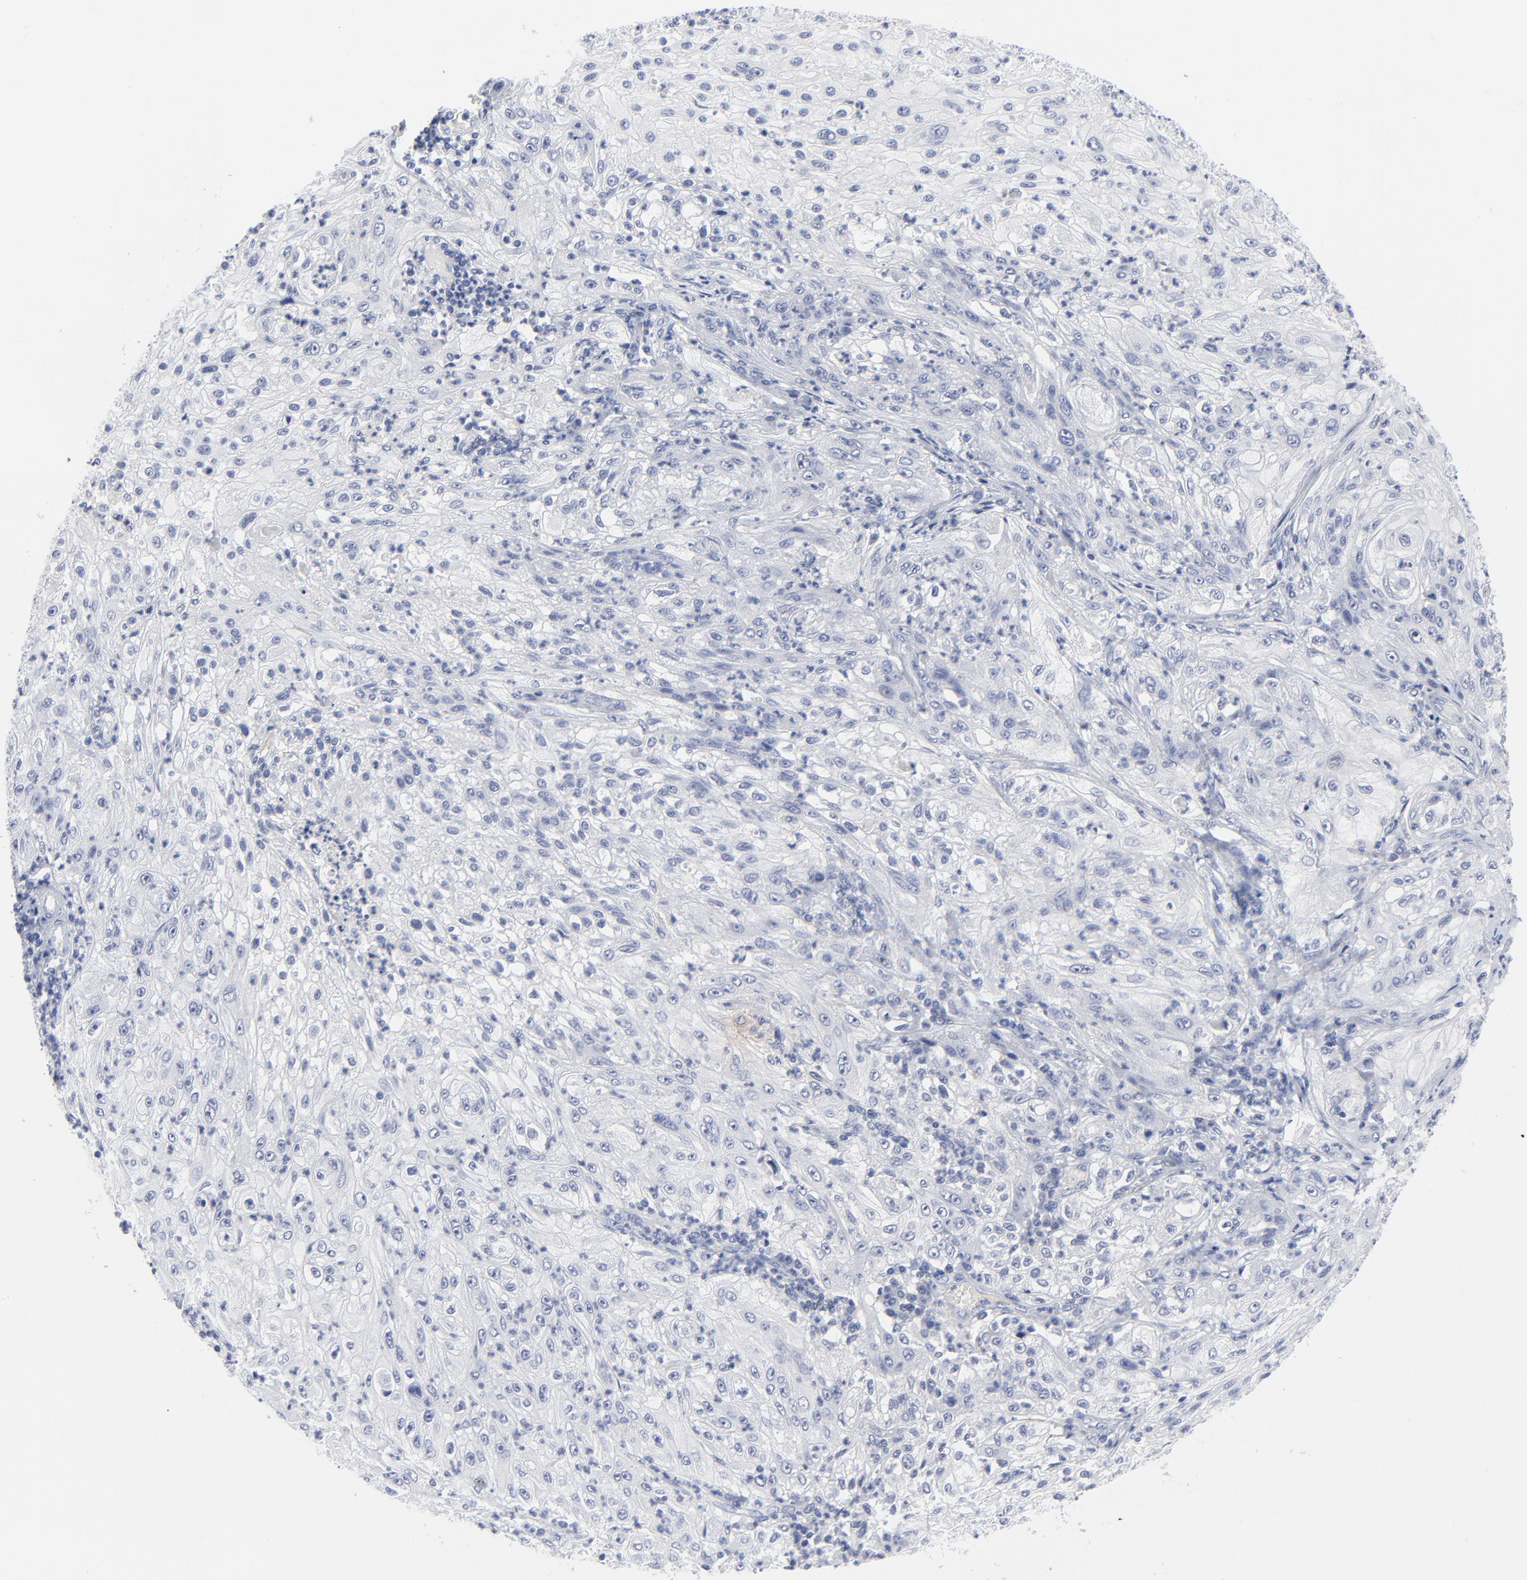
{"staining": {"intensity": "negative", "quantity": "none", "location": "none"}, "tissue": "lung cancer", "cell_type": "Tumor cells", "image_type": "cancer", "snomed": [{"axis": "morphology", "description": "Inflammation, NOS"}, {"axis": "morphology", "description": "Squamous cell carcinoma, NOS"}, {"axis": "topography", "description": "Lymph node"}, {"axis": "topography", "description": "Soft tissue"}, {"axis": "topography", "description": "Lung"}], "caption": "The micrograph demonstrates no significant expression in tumor cells of squamous cell carcinoma (lung).", "gene": "CLEC4G", "patient": {"sex": "male", "age": 66}}